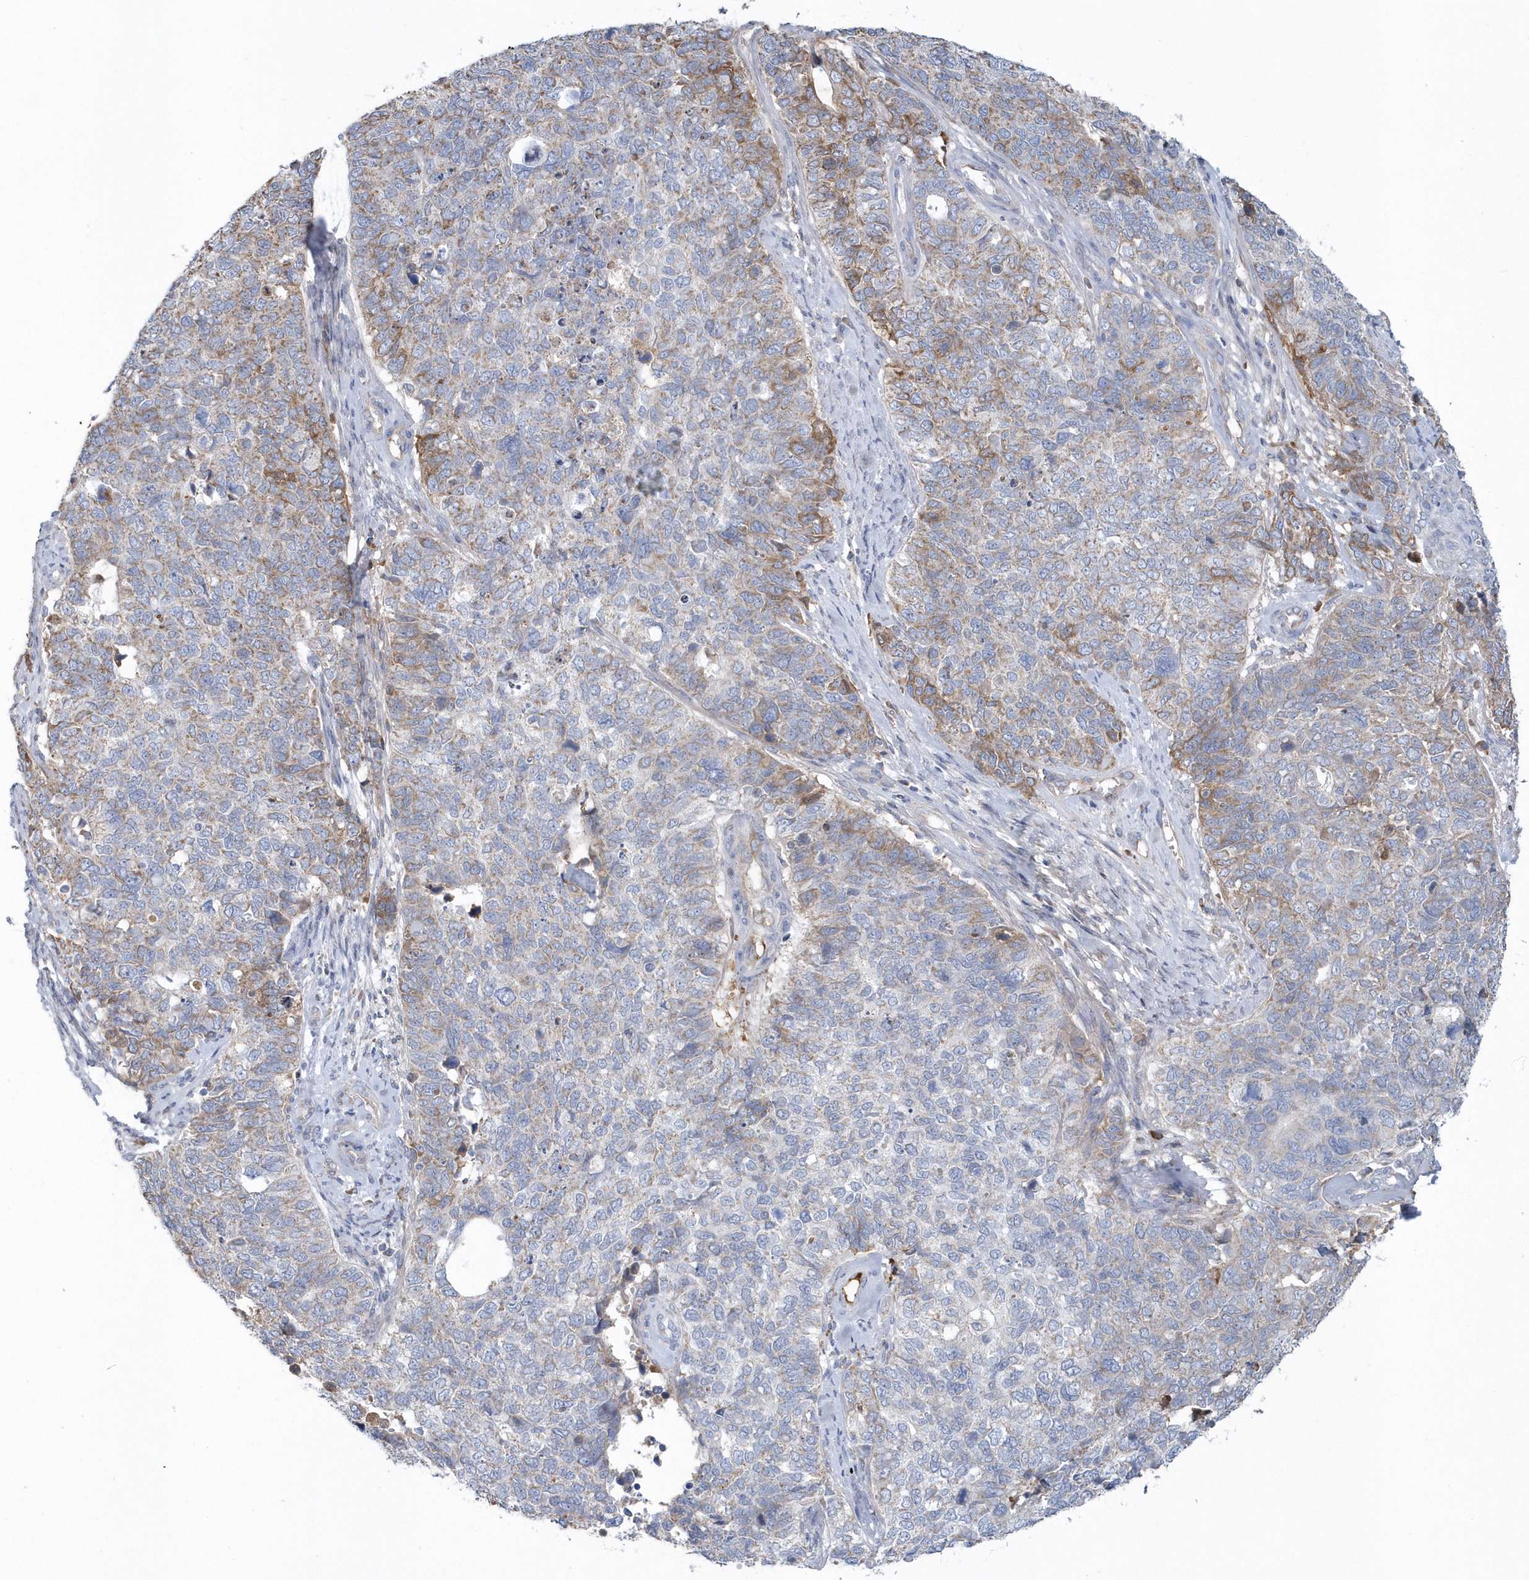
{"staining": {"intensity": "moderate", "quantity": "<25%", "location": "cytoplasmic/membranous"}, "tissue": "cervical cancer", "cell_type": "Tumor cells", "image_type": "cancer", "snomed": [{"axis": "morphology", "description": "Squamous cell carcinoma, NOS"}, {"axis": "topography", "description": "Cervix"}], "caption": "Protein expression analysis of human cervical cancer (squamous cell carcinoma) reveals moderate cytoplasmic/membranous positivity in about <25% of tumor cells.", "gene": "SPATA18", "patient": {"sex": "female", "age": 63}}